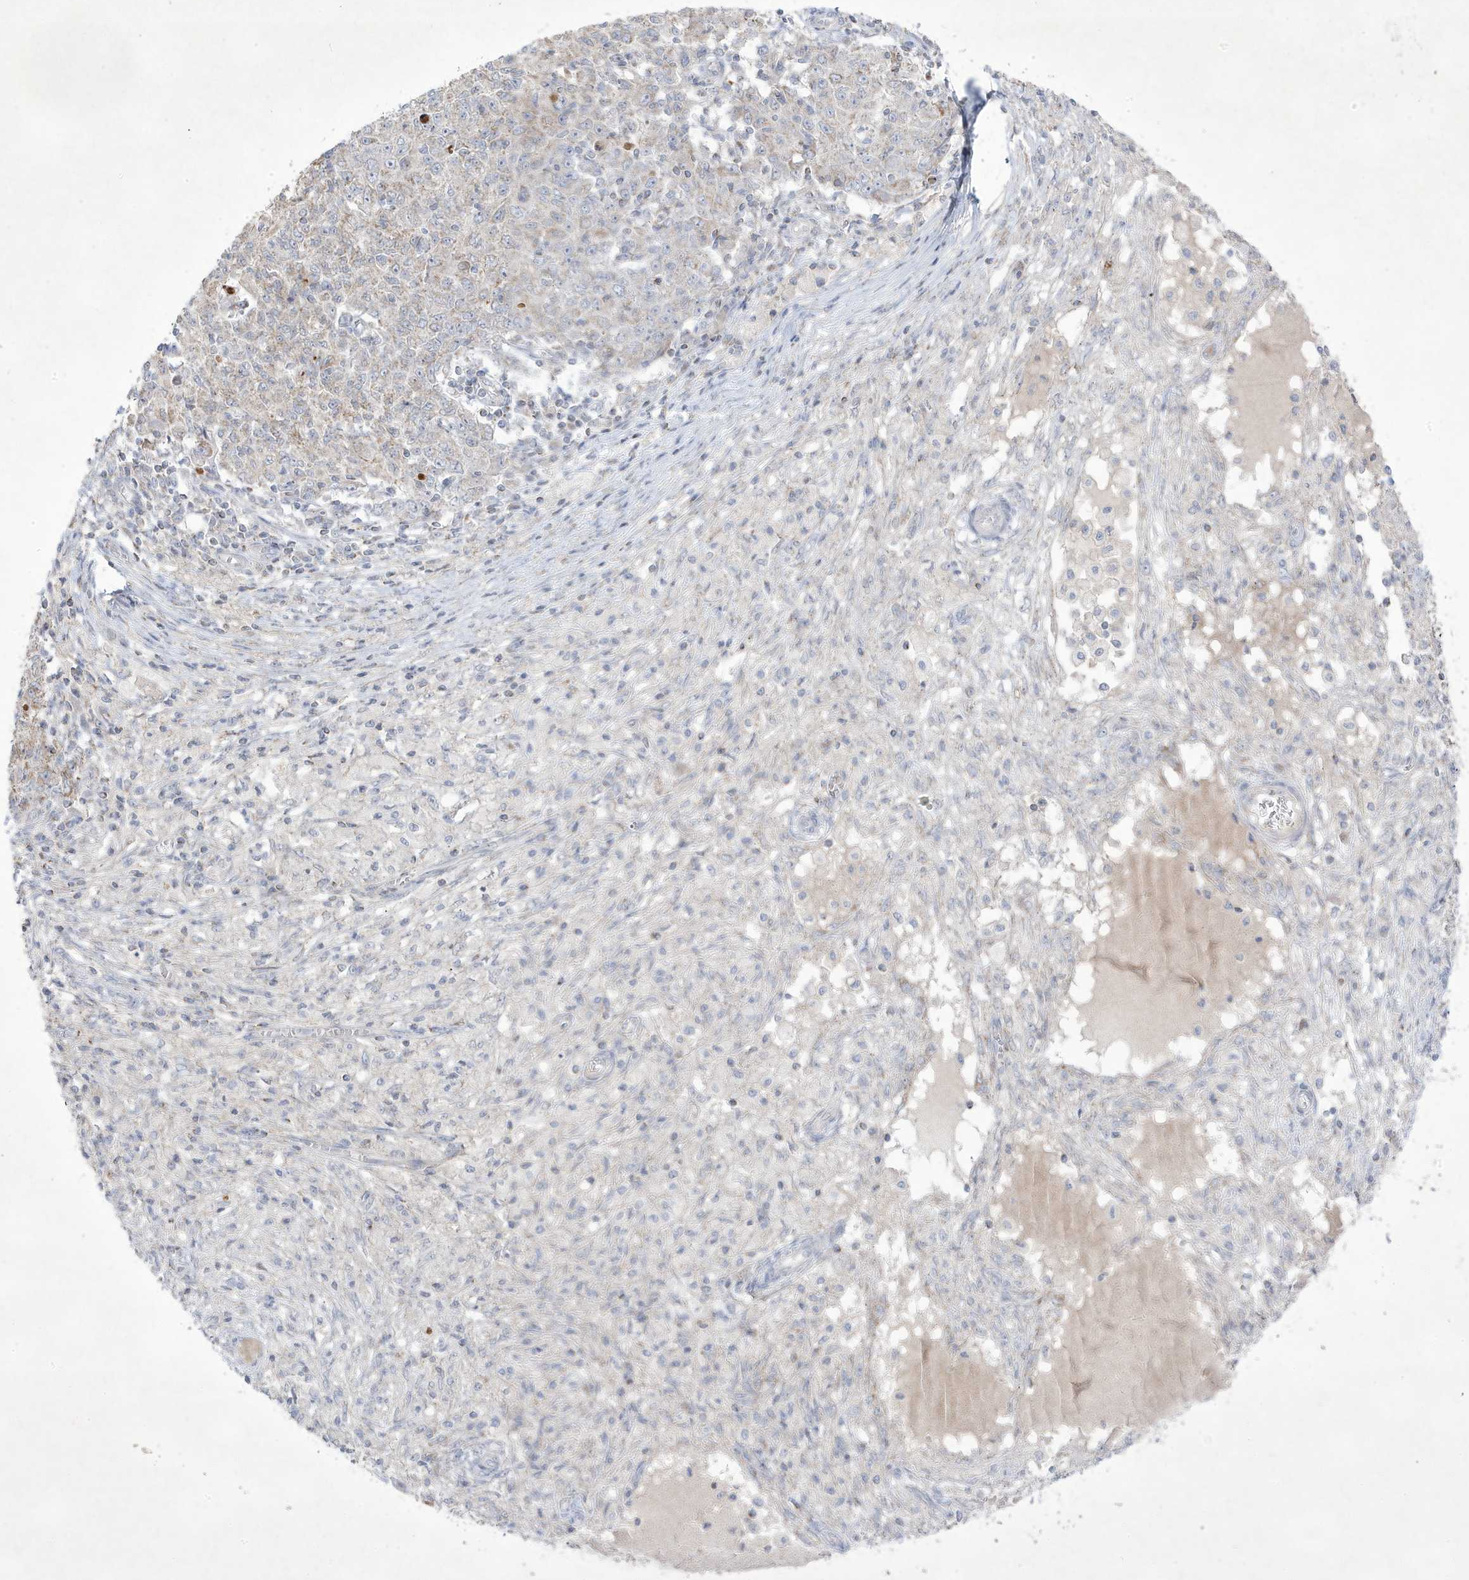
{"staining": {"intensity": "weak", "quantity": "<25%", "location": "cytoplasmic/membranous"}, "tissue": "ovarian cancer", "cell_type": "Tumor cells", "image_type": "cancer", "snomed": [{"axis": "morphology", "description": "Carcinoma, endometroid"}, {"axis": "topography", "description": "Ovary"}], "caption": "An image of human ovarian endometroid carcinoma is negative for staining in tumor cells.", "gene": "ADAMTSL3", "patient": {"sex": "female", "age": 42}}